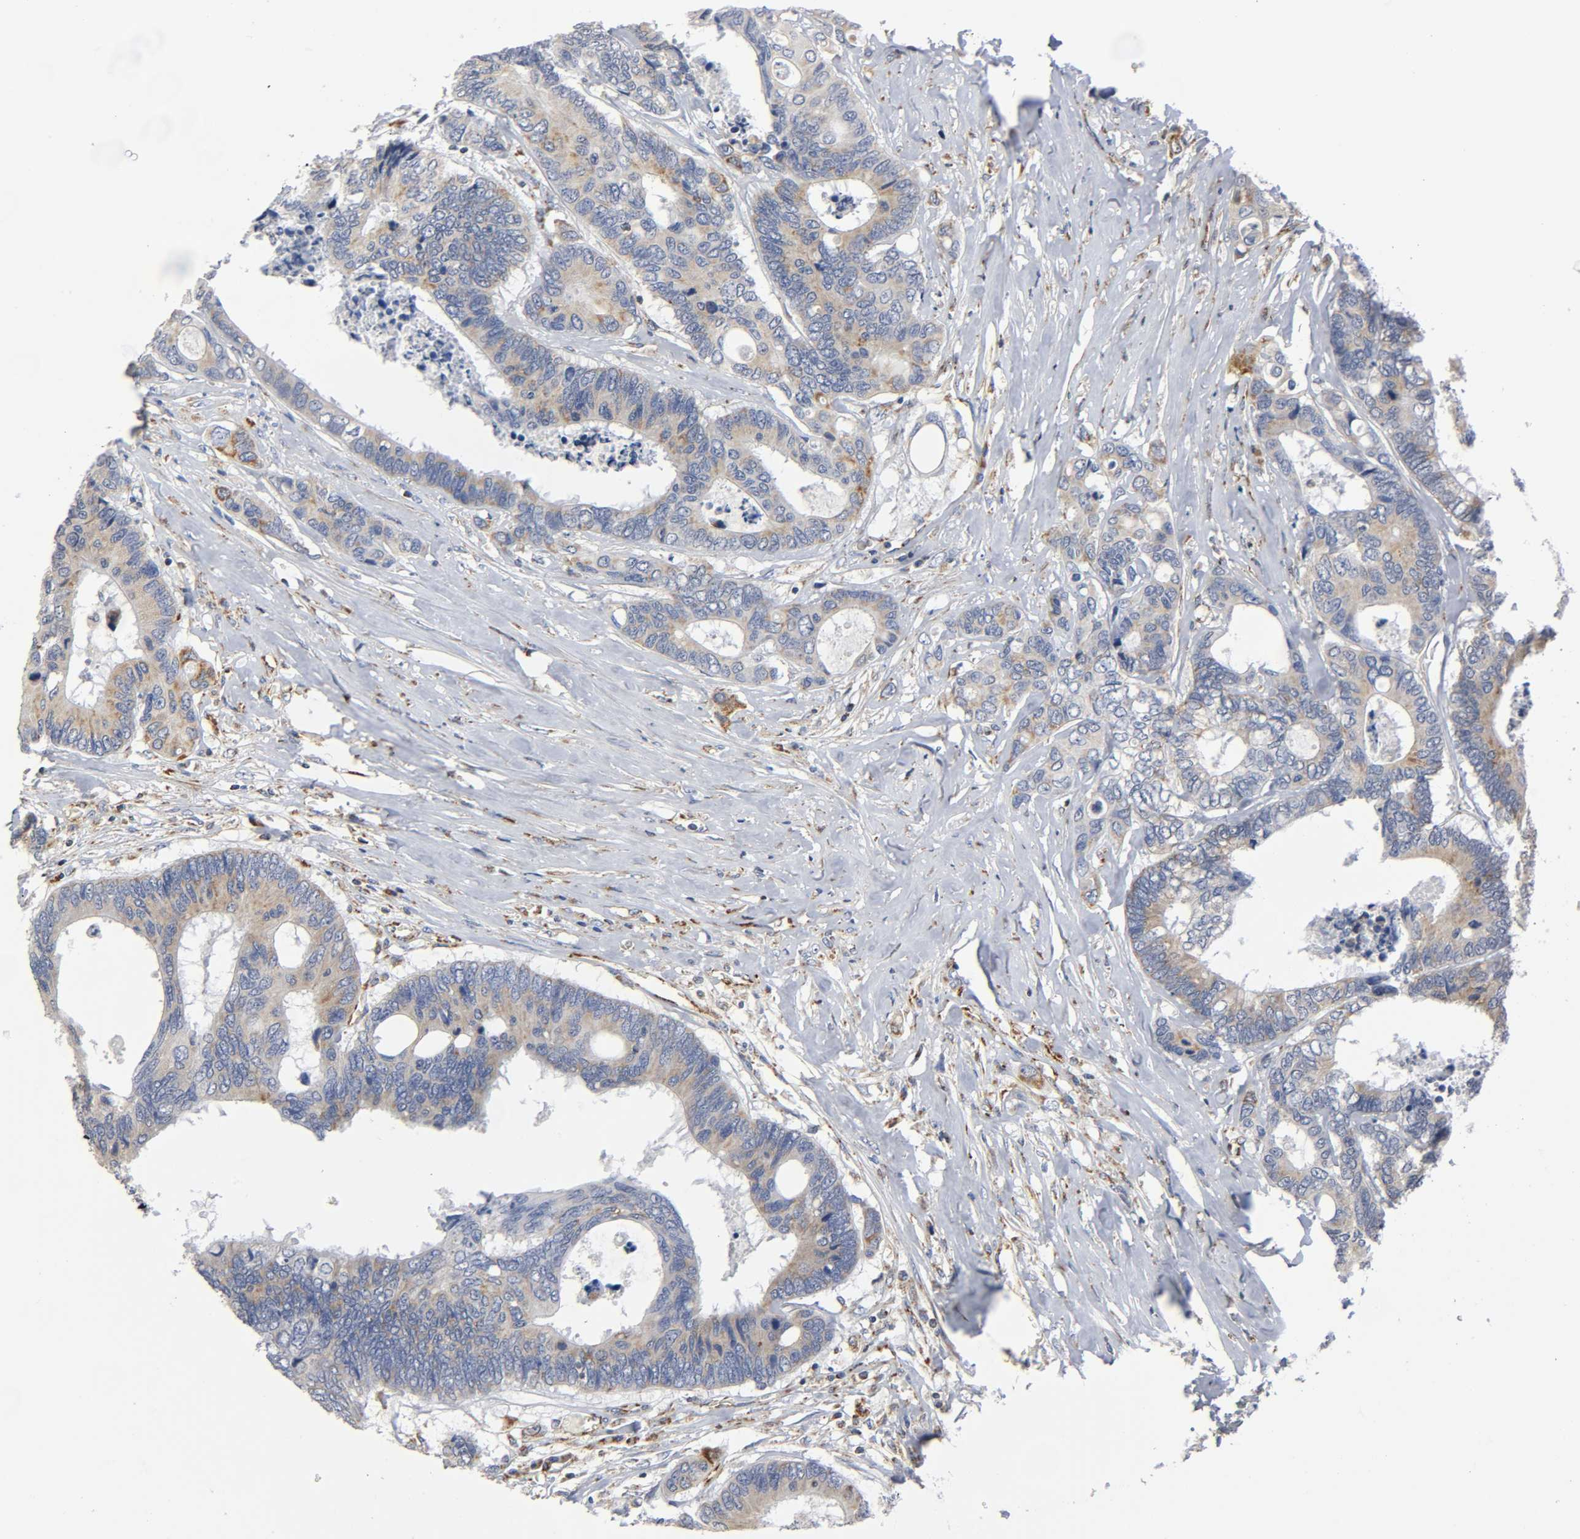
{"staining": {"intensity": "weak", "quantity": ">75%", "location": "cytoplasmic/membranous"}, "tissue": "colorectal cancer", "cell_type": "Tumor cells", "image_type": "cancer", "snomed": [{"axis": "morphology", "description": "Adenocarcinoma, NOS"}, {"axis": "topography", "description": "Rectum"}], "caption": "A low amount of weak cytoplasmic/membranous staining is appreciated in about >75% of tumor cells in colorectal adenocarcinoma tissue.", "gene": "BAK1", "patient": {"sex": "male", "age": 55}}